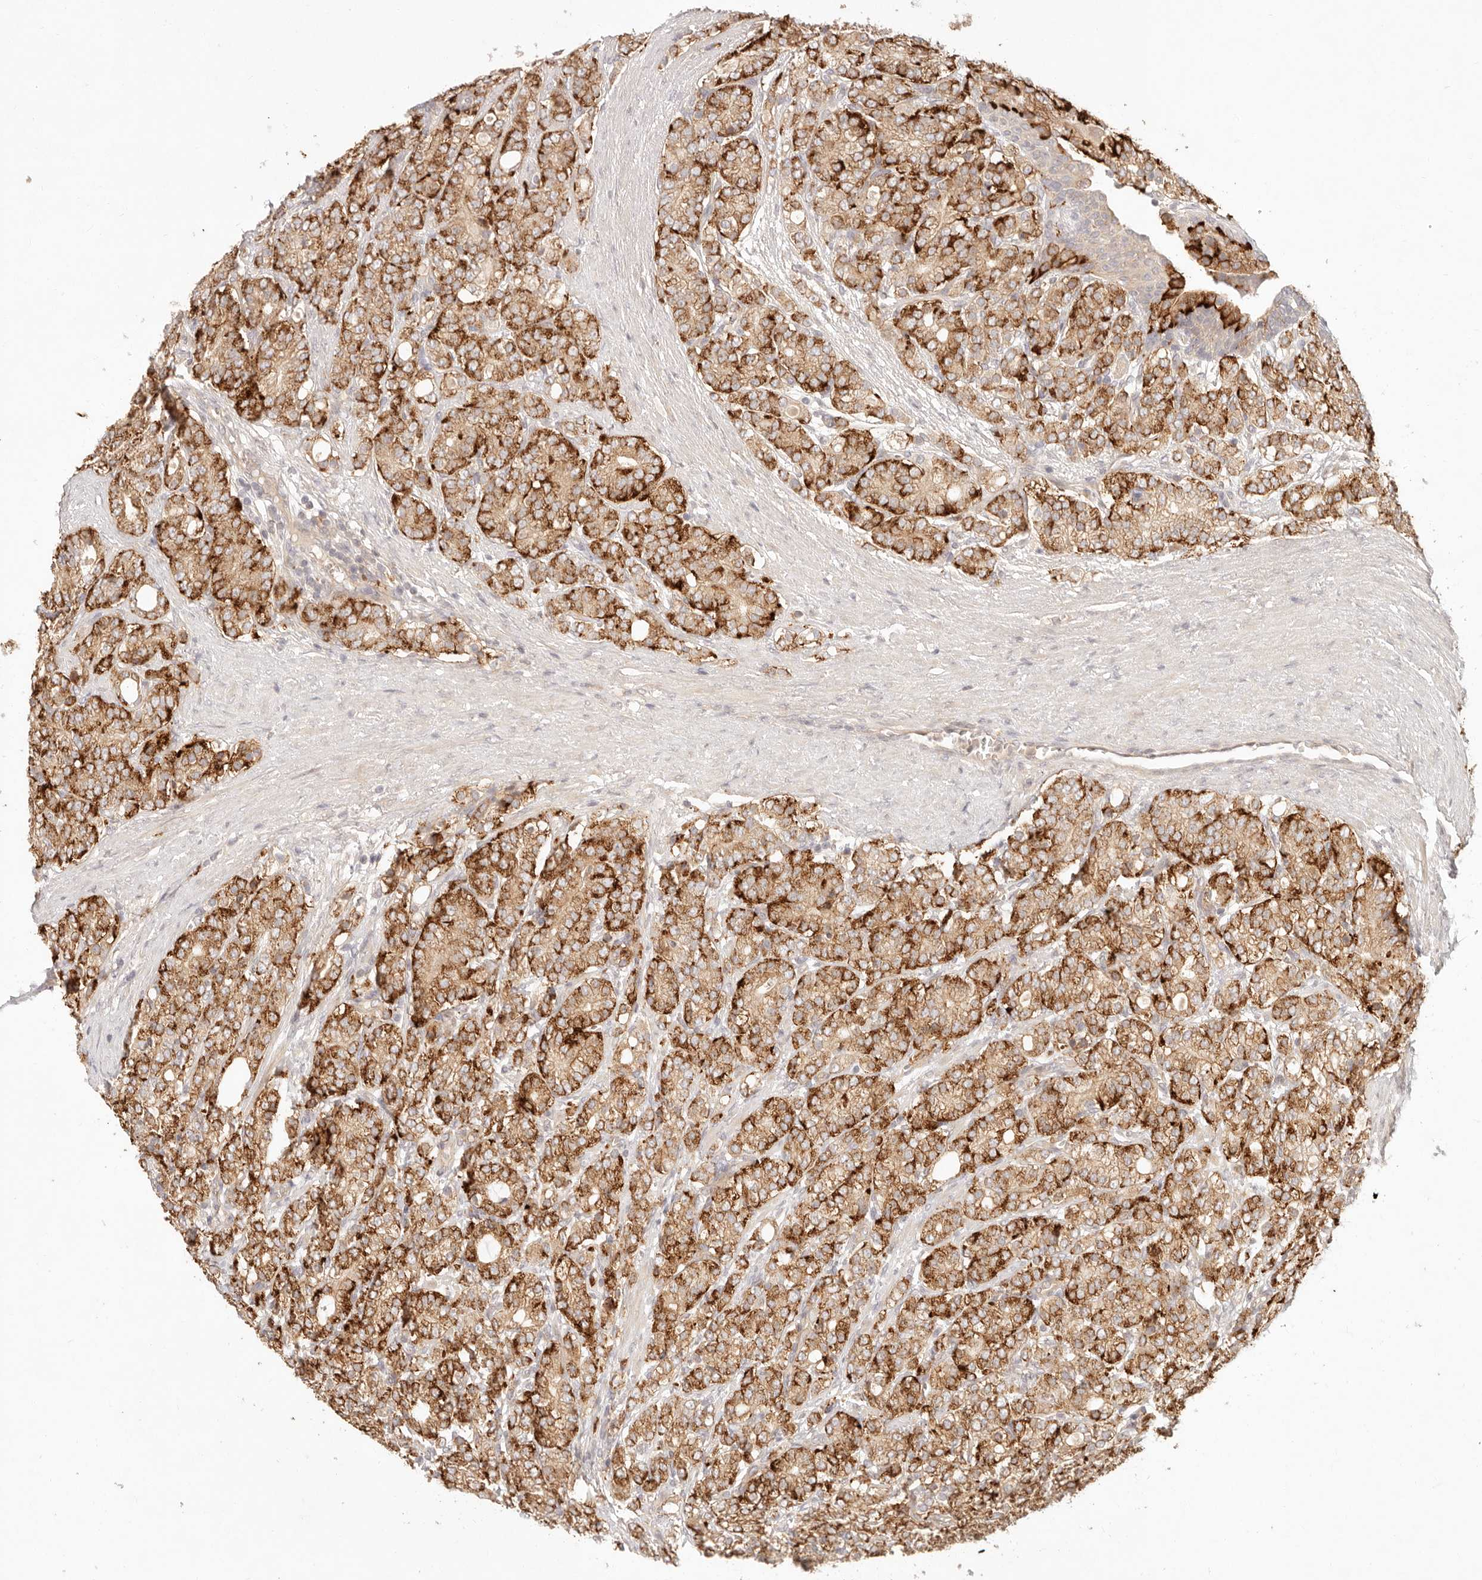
{"staining": {"intensity": "strong", "quantity": ">75%", "location": "cytoplasmic/membranous"}, "tissue": "prostate cancer", "cell_type": "Tumor cells", "image_type": "cancer", "snomed": [{"axis": "morphology", "description": "Adenocarcinoma, High grade"}, {"axis": "topography", "description": "Prostate"}], "caption": "Immunohistochemistry (IHC) staining of prostate cancer, which exhibits high levels of strong cytoplasmic/membranous positivity in approximately >75% of tumor cells indicating strong cytoplasmic/membranous protein staining. The staining was performed using DAB (brown) for protein detection and nuclei were counterstained in hematoxylin (blue).", "gene": "PPP1R3B", "patient": {"sex": "male", "age": 57}}